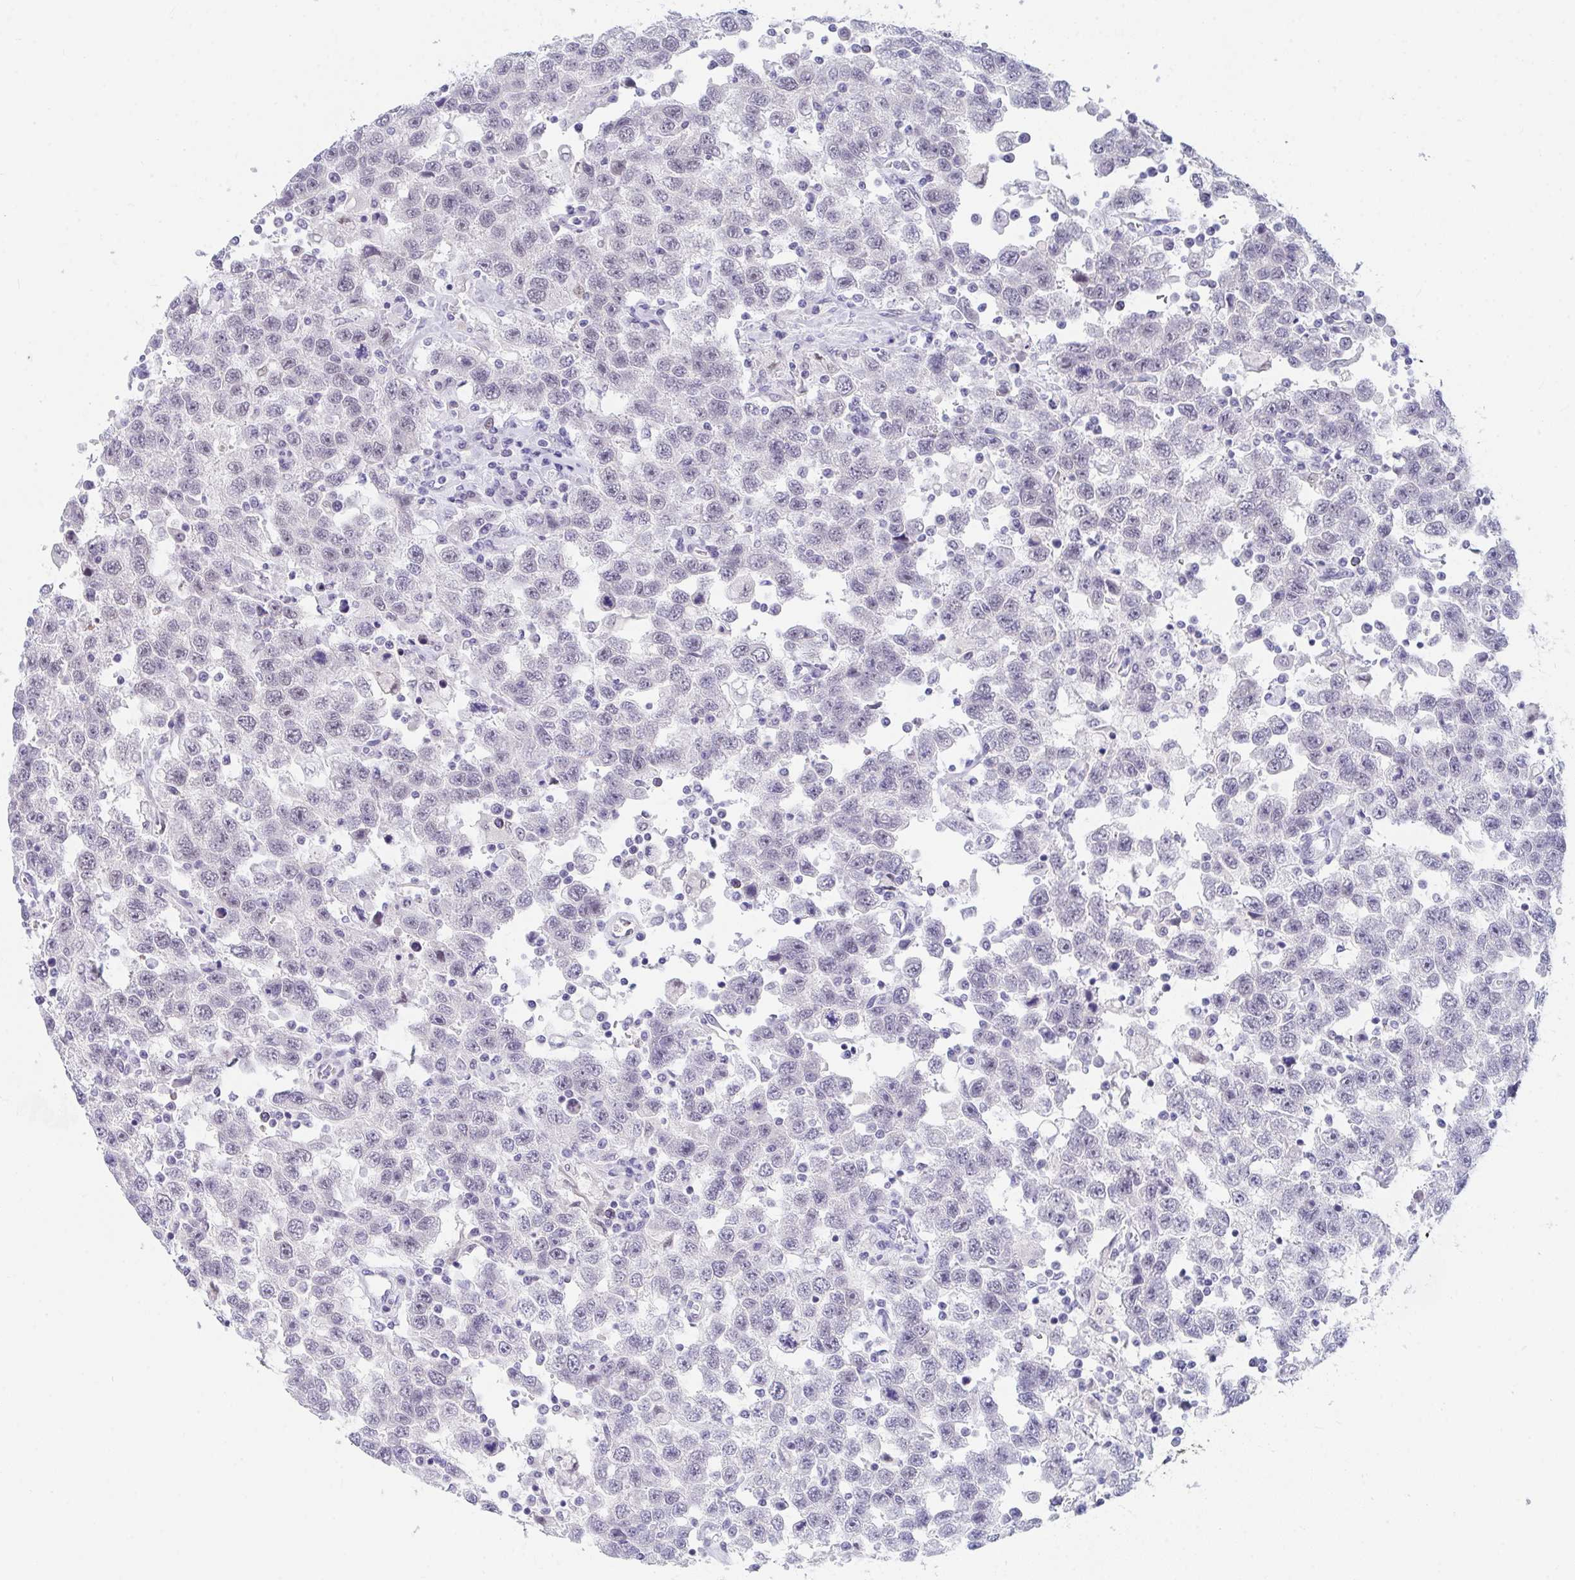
{"staining": {"intensity": "negative", "quantity": "none", "location": "none"}, "tissue": "testis cancer", "cell_type": "Tumor cells", "image_type": "cancer", "snomed": [{"axis": "morphology", "description": "Seminoma, NOS"}, {"axis": "topography", "description": "Testis"}], "caption": "High magnification brightfield microscopy of testis seminoma stained with DAB (3,3'-diaminobenzidine) (brown) and counterstained with hematoxylin (blue): tumor cells show no significant expression. The staining was performed using DAB (3,3'-diaminobenzidine) to visualize the protein expression in brown, while the nuclei were stained in blue with hematoxylin (Magnification: 20x).", "gene": "DAOA", "patient": {"sex": "male", "age": 41}}